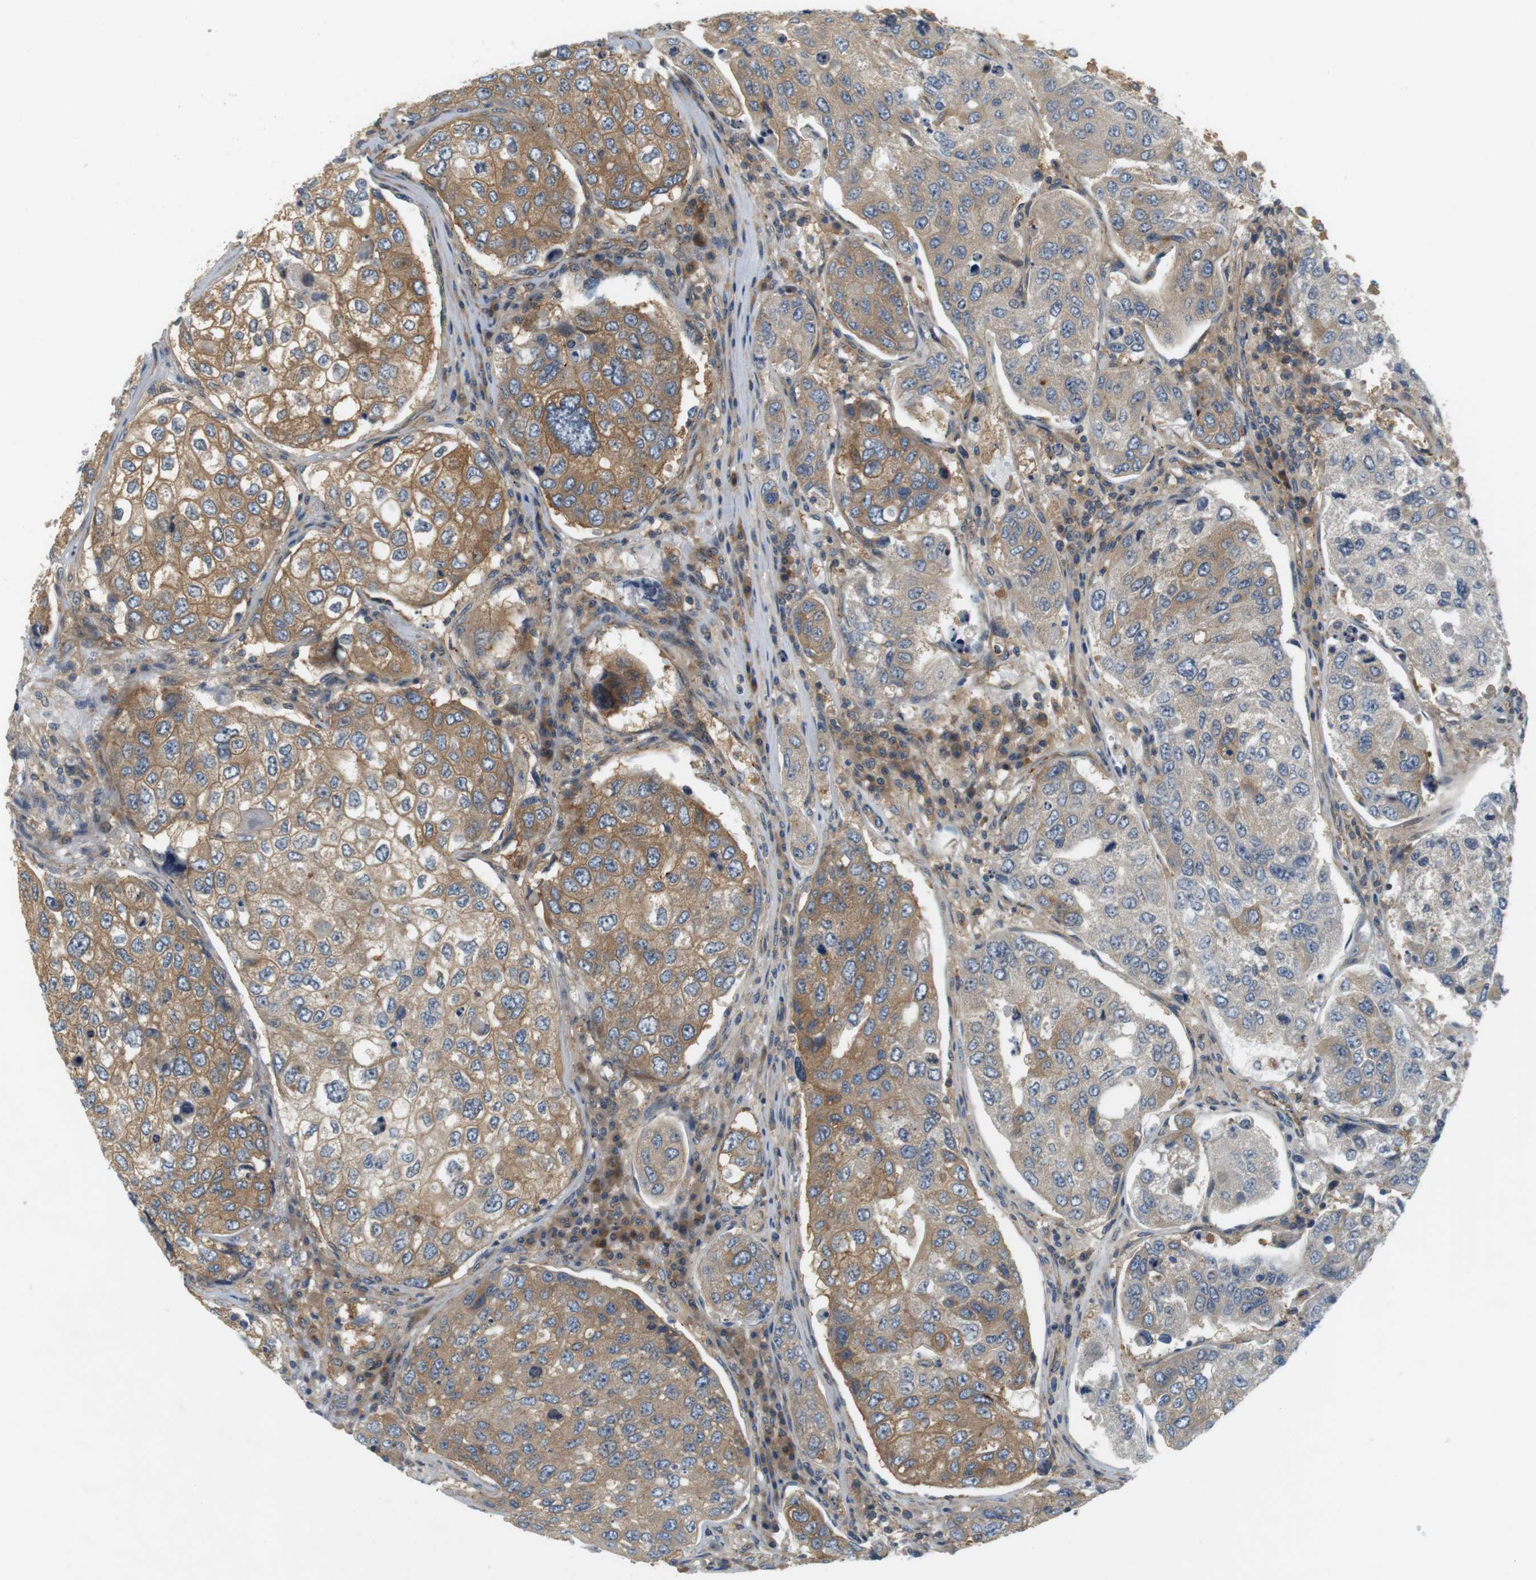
{"staining": {"intensity": "moderate", "quantity": "25%-75%", "location": "cytoplasmic/membranous"}, "tissue": "urothelial cancer", "cell_type": "Tumor cells", "image_type": "cancer", "snomed": [{"axis": "morphology", "description": "Urothelial carcinoma, High grade"}, {"axis": "topography", "description": "Lymph node"}, {"axis": "topography", "description": "Urinary bladder"}], "caption": "A histopathology image showing moderate cytoplasmic/membranous staining in approximately 25%-75% of tumor cells in urothelial cancer, as visualized by brown immunohistochemical staining.", "gene": "SH3GLB1", "patient": {"sex": "male", "age": 51}}